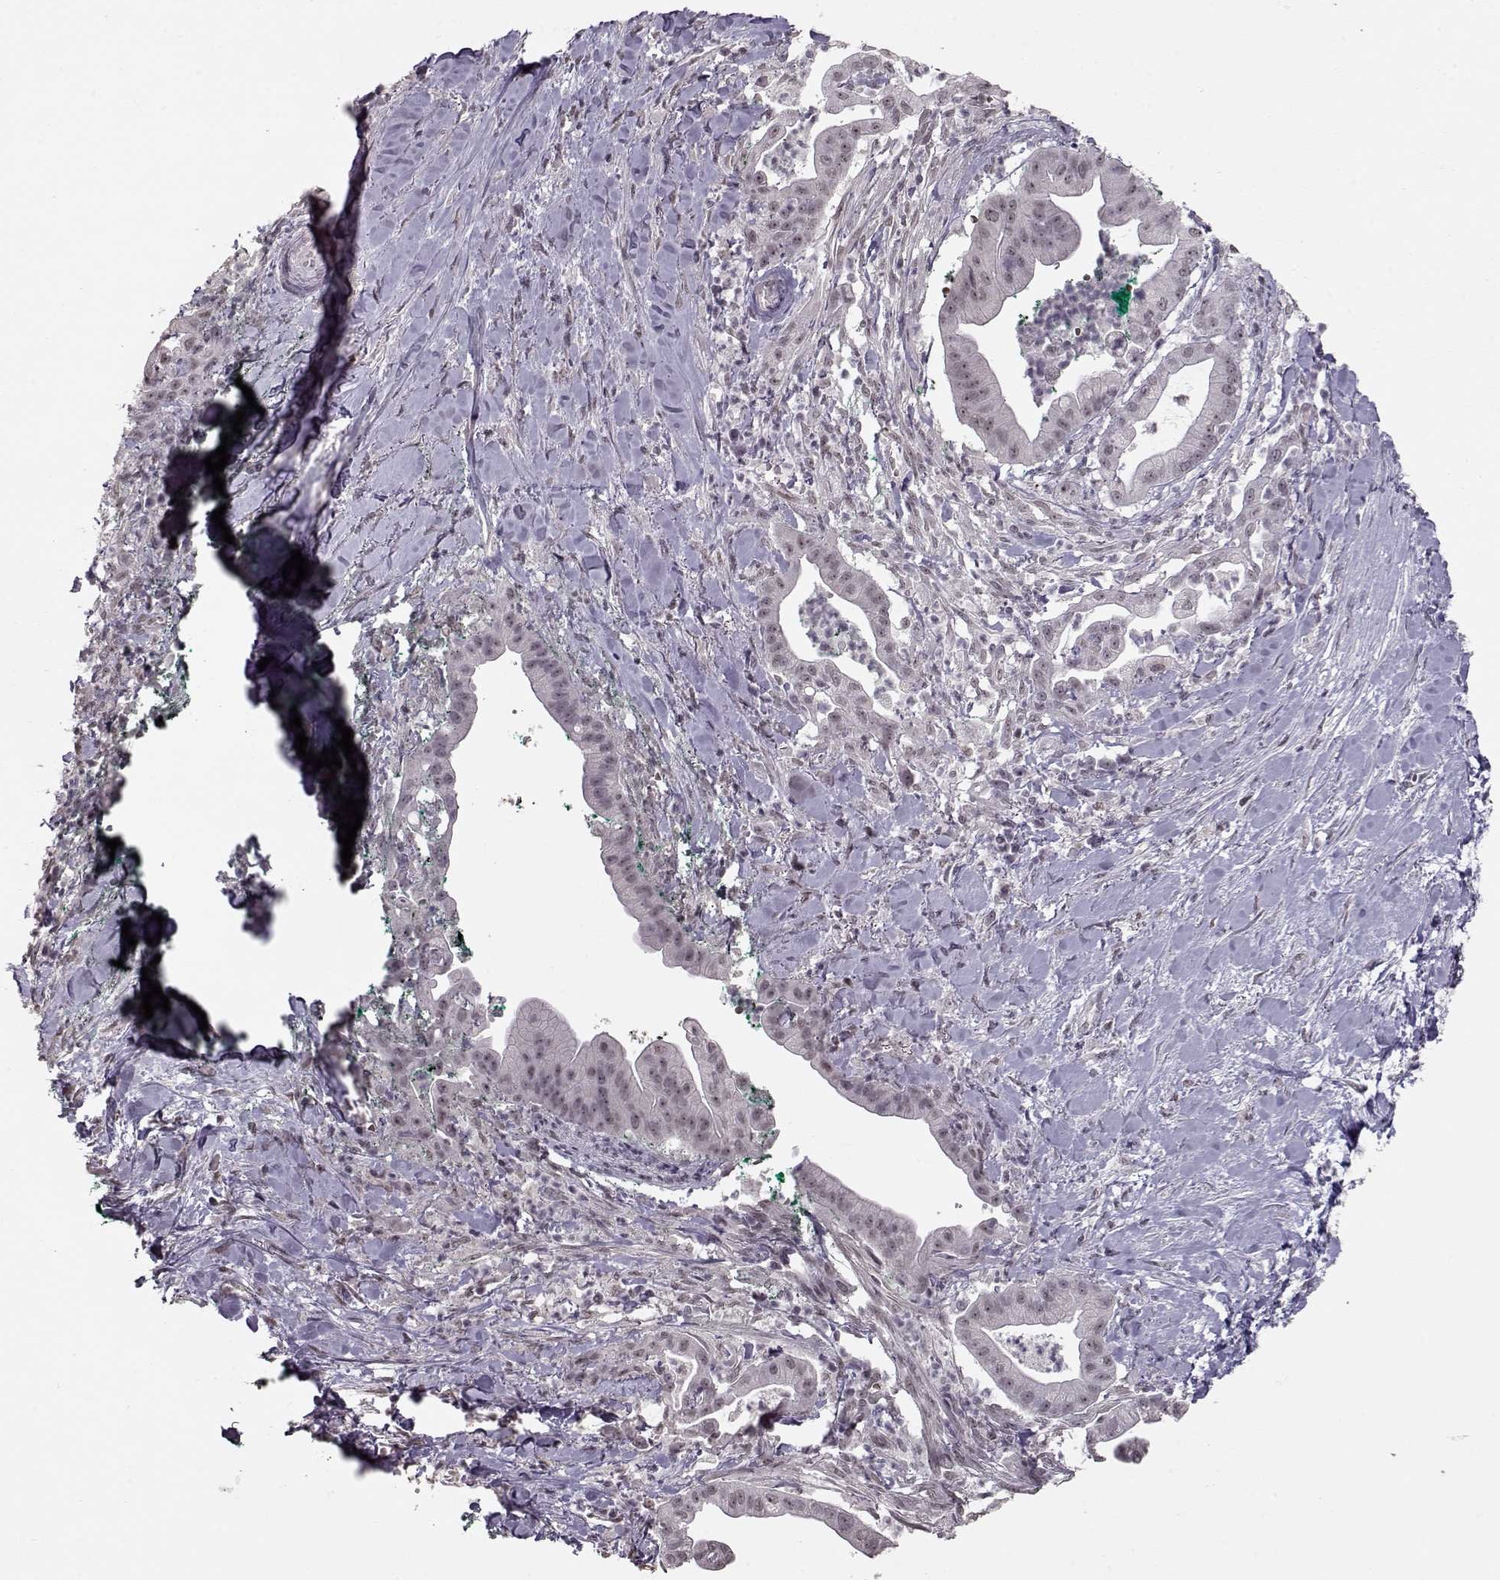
{"staining": {"intensity": "weak", "quantity": ">75%", "location": "nuclear"}, "tissue": "pancreatic cancer", "cell_type": "Tumor cells", "image_type": "cancer", "snomed": [{"axis": "morphology", "description": "Normal tissue, NOS"}, {"axis": "morphology", "description": "Adenocarcinoma, NOS"}, {"axis": "topography", "description": "Lymph node"}, {"axis": "topography", "description": "Pancreas"}], "caption": "About >75% of tumor cells in human adenocarcinoma (pancreatic) show weak nuclear protein positivity as visualized by brown immunohistochemical staining.", "gene": "PCP4", "patient": {"sex": "female", "age": 58}}